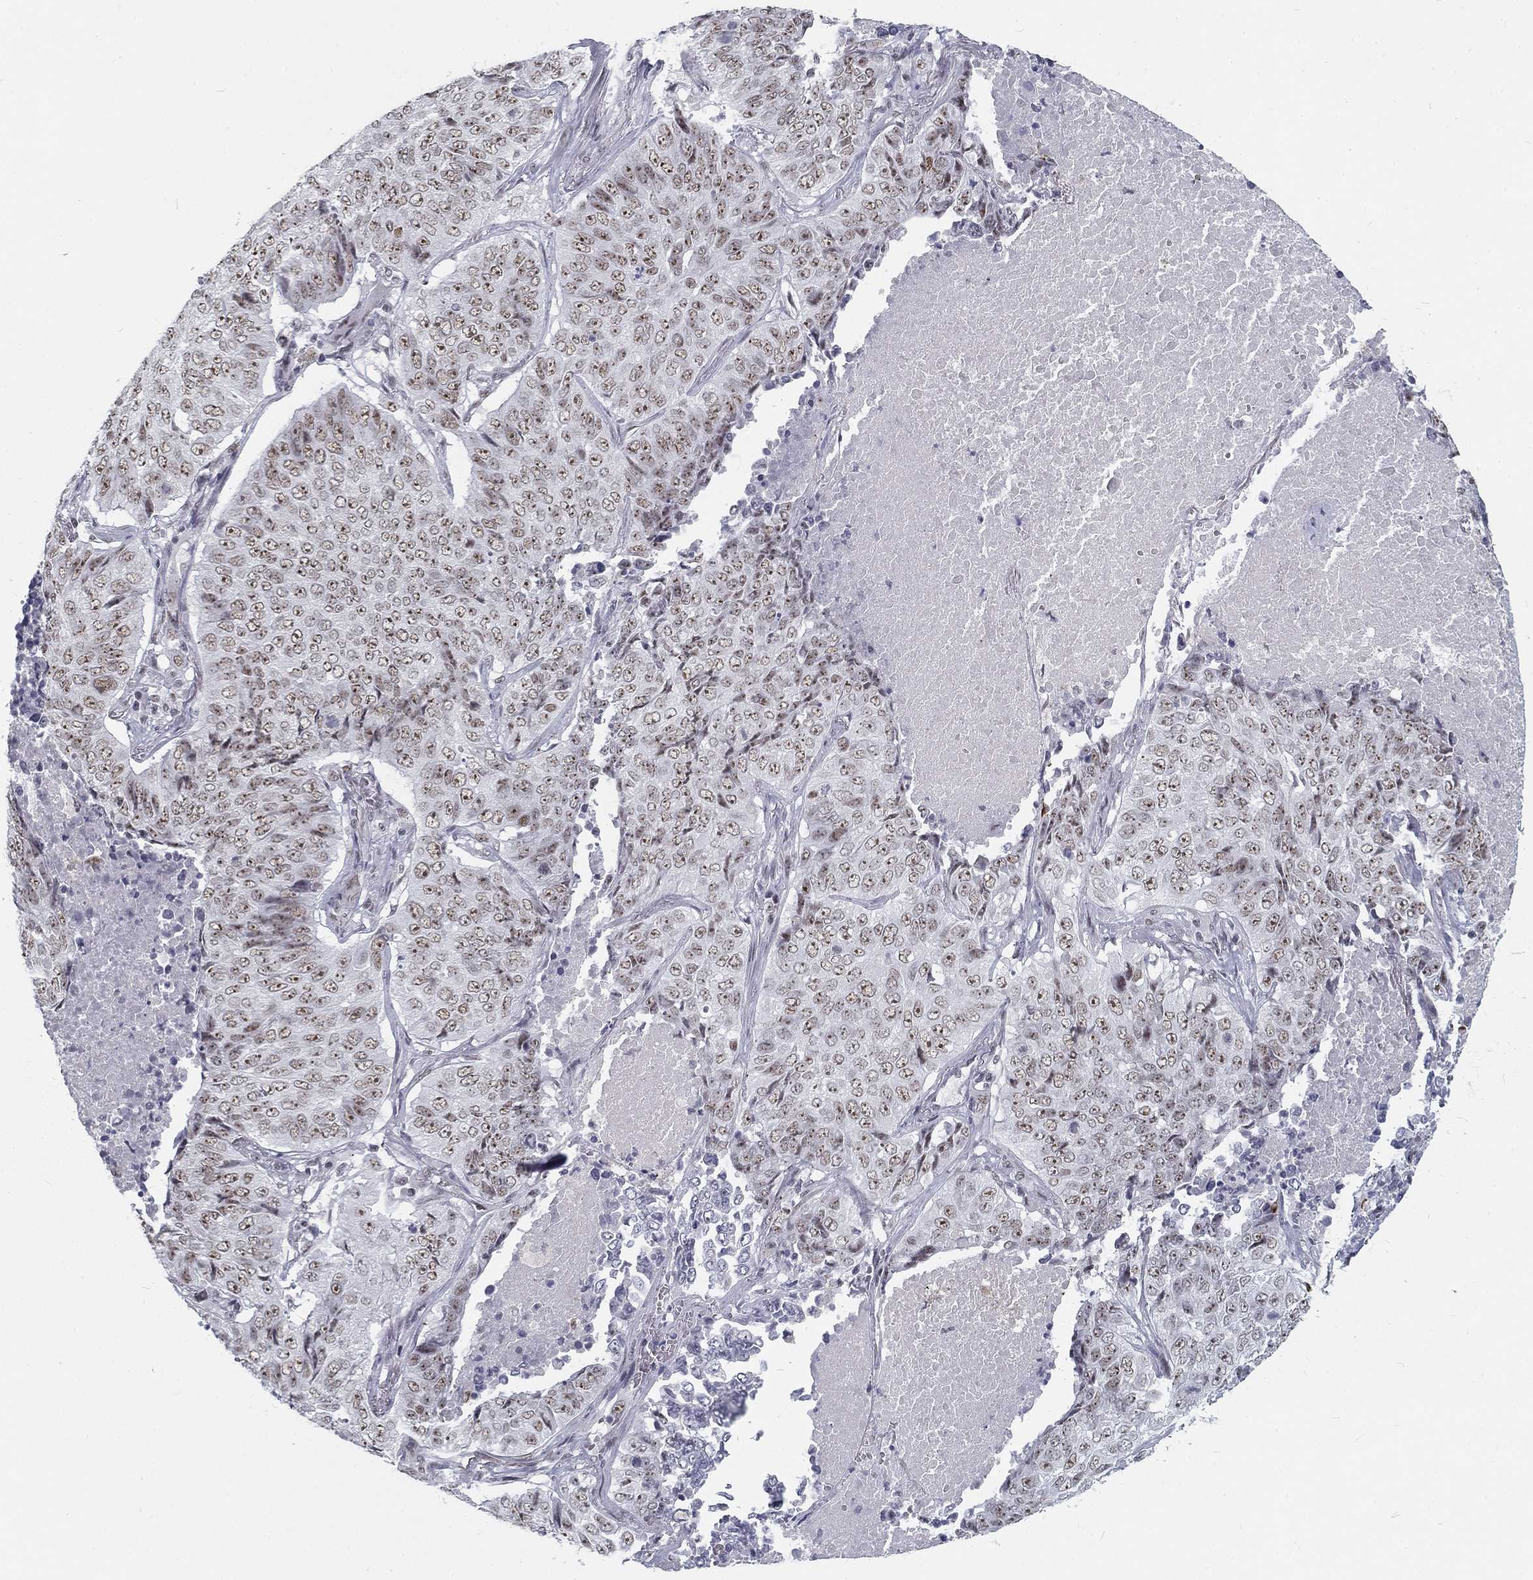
{"staining": {"intensity": "weak", "quantity": "25%-75%", "location": "nuclear"}, "tissue": "lung cancer", "cell_type": "Tumor cells", "image_type": "cancer", "snomed": [{"axis": "morphology", "description": "Normal tissue, NOS"}, {"axis": "morphology", "description": "Squamous cell carcinoma, NOS"}, {"axis": "topography", "description": "Bronchus"}, {"axis": "topography", "description": "Lung"}], "caption": "Weak nuclear staining is appreciated in approximately 25%-75% of tumor cells in lung cancer.", "gene": "SNORC", "patient": {"sex": "male", "age": 64}}